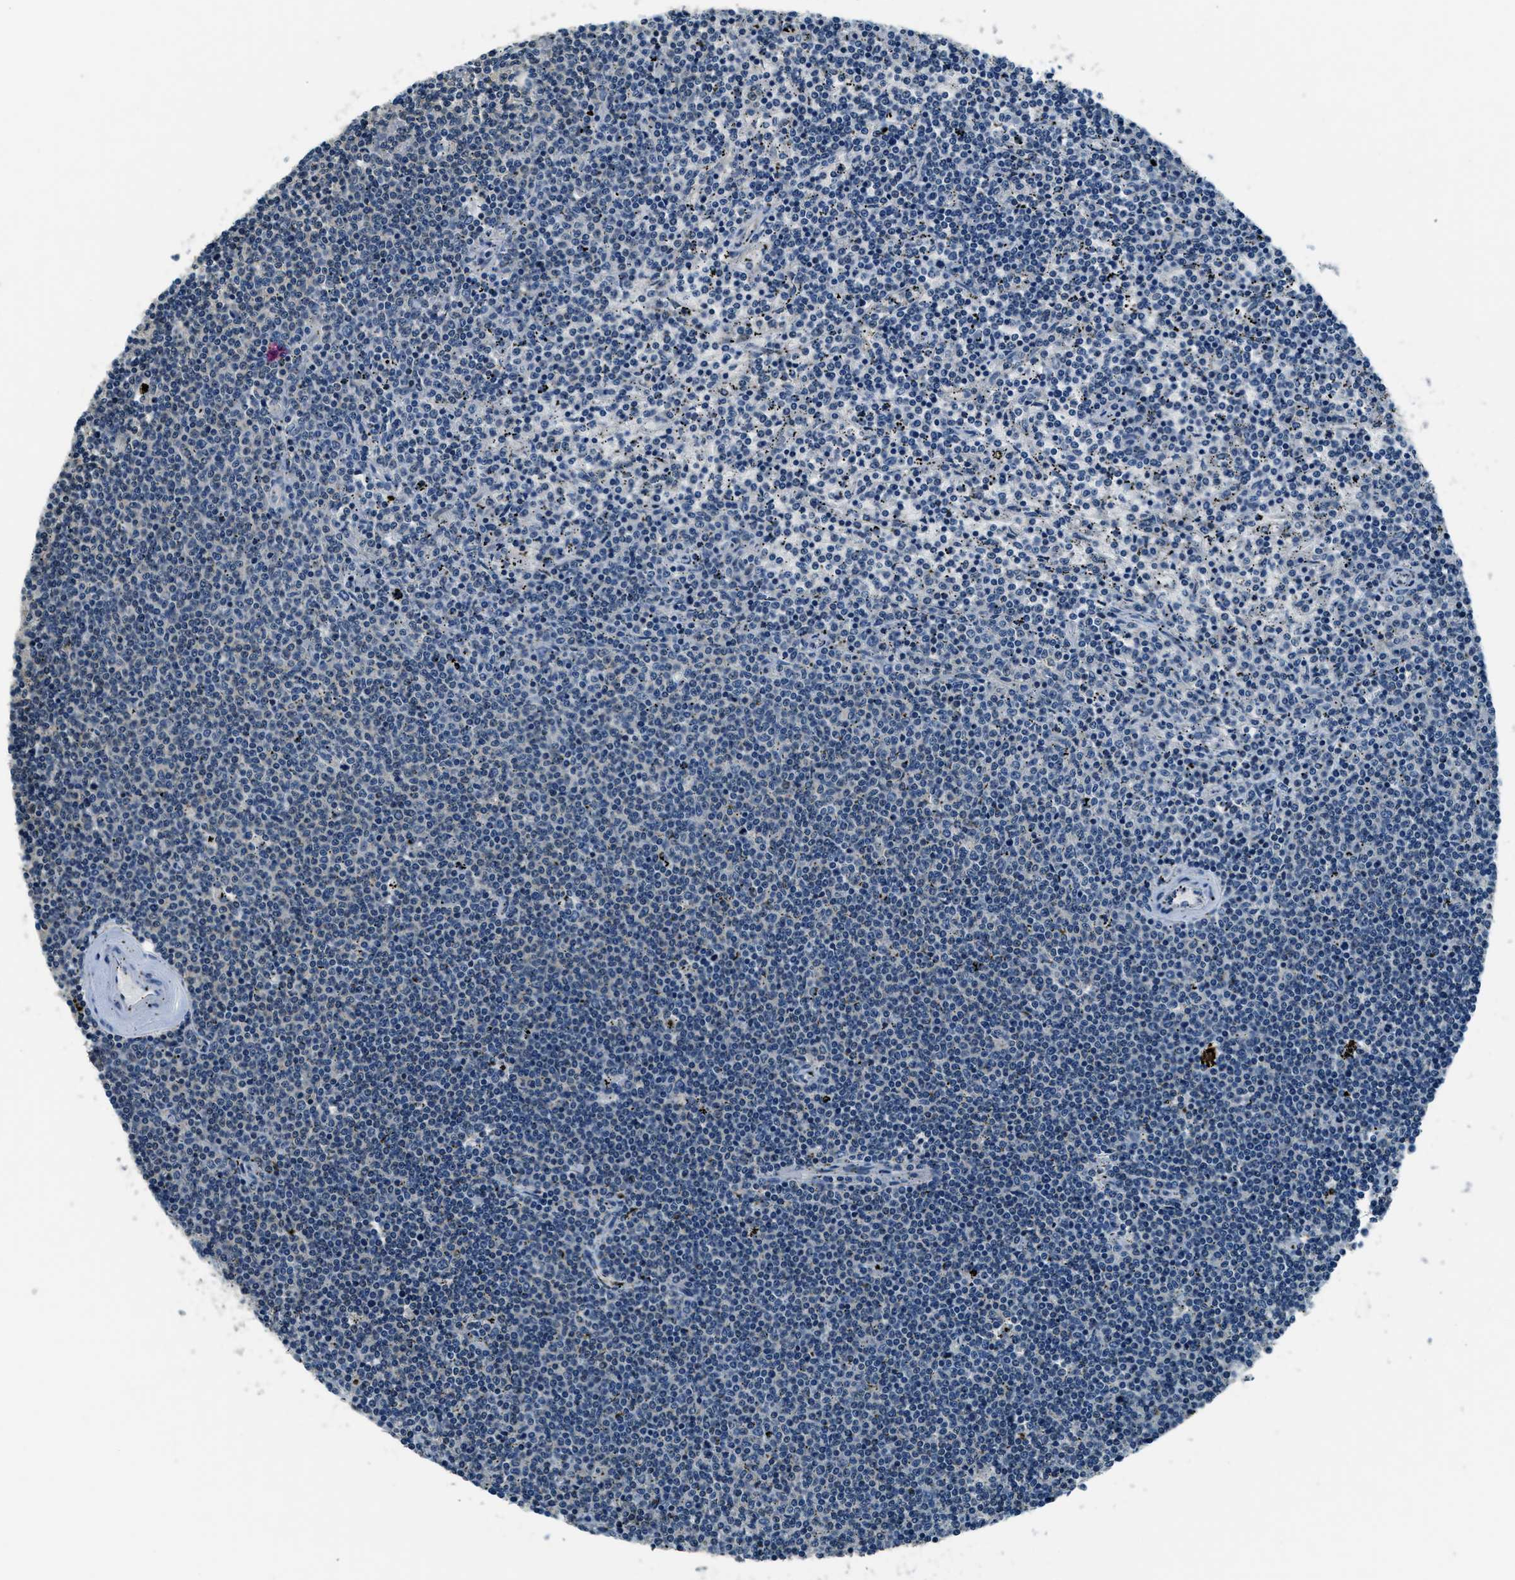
{"staining": {"intensity": "negative", "quantity": "none", "location": "none"}, "tissue": "lymphoma", "cell_type": "Tumor cells", "image_type": "cancer", "snomed": [{"axis": "morphology", "description": "Malignant lymphoma, non-Hodgkin's type, Low grade"}, {"axis": "topography", "description": "Spleen"}], "caption": "This image is of malignant lymphoma, non-Hodgkin's type (low-grade) stained with IHC to label a protein in brown with the nuclei are counter-stained blue. There is no positivity in tumor cells.", "gene": "NME8", "patient": {"sex": "female", "age": 50}}